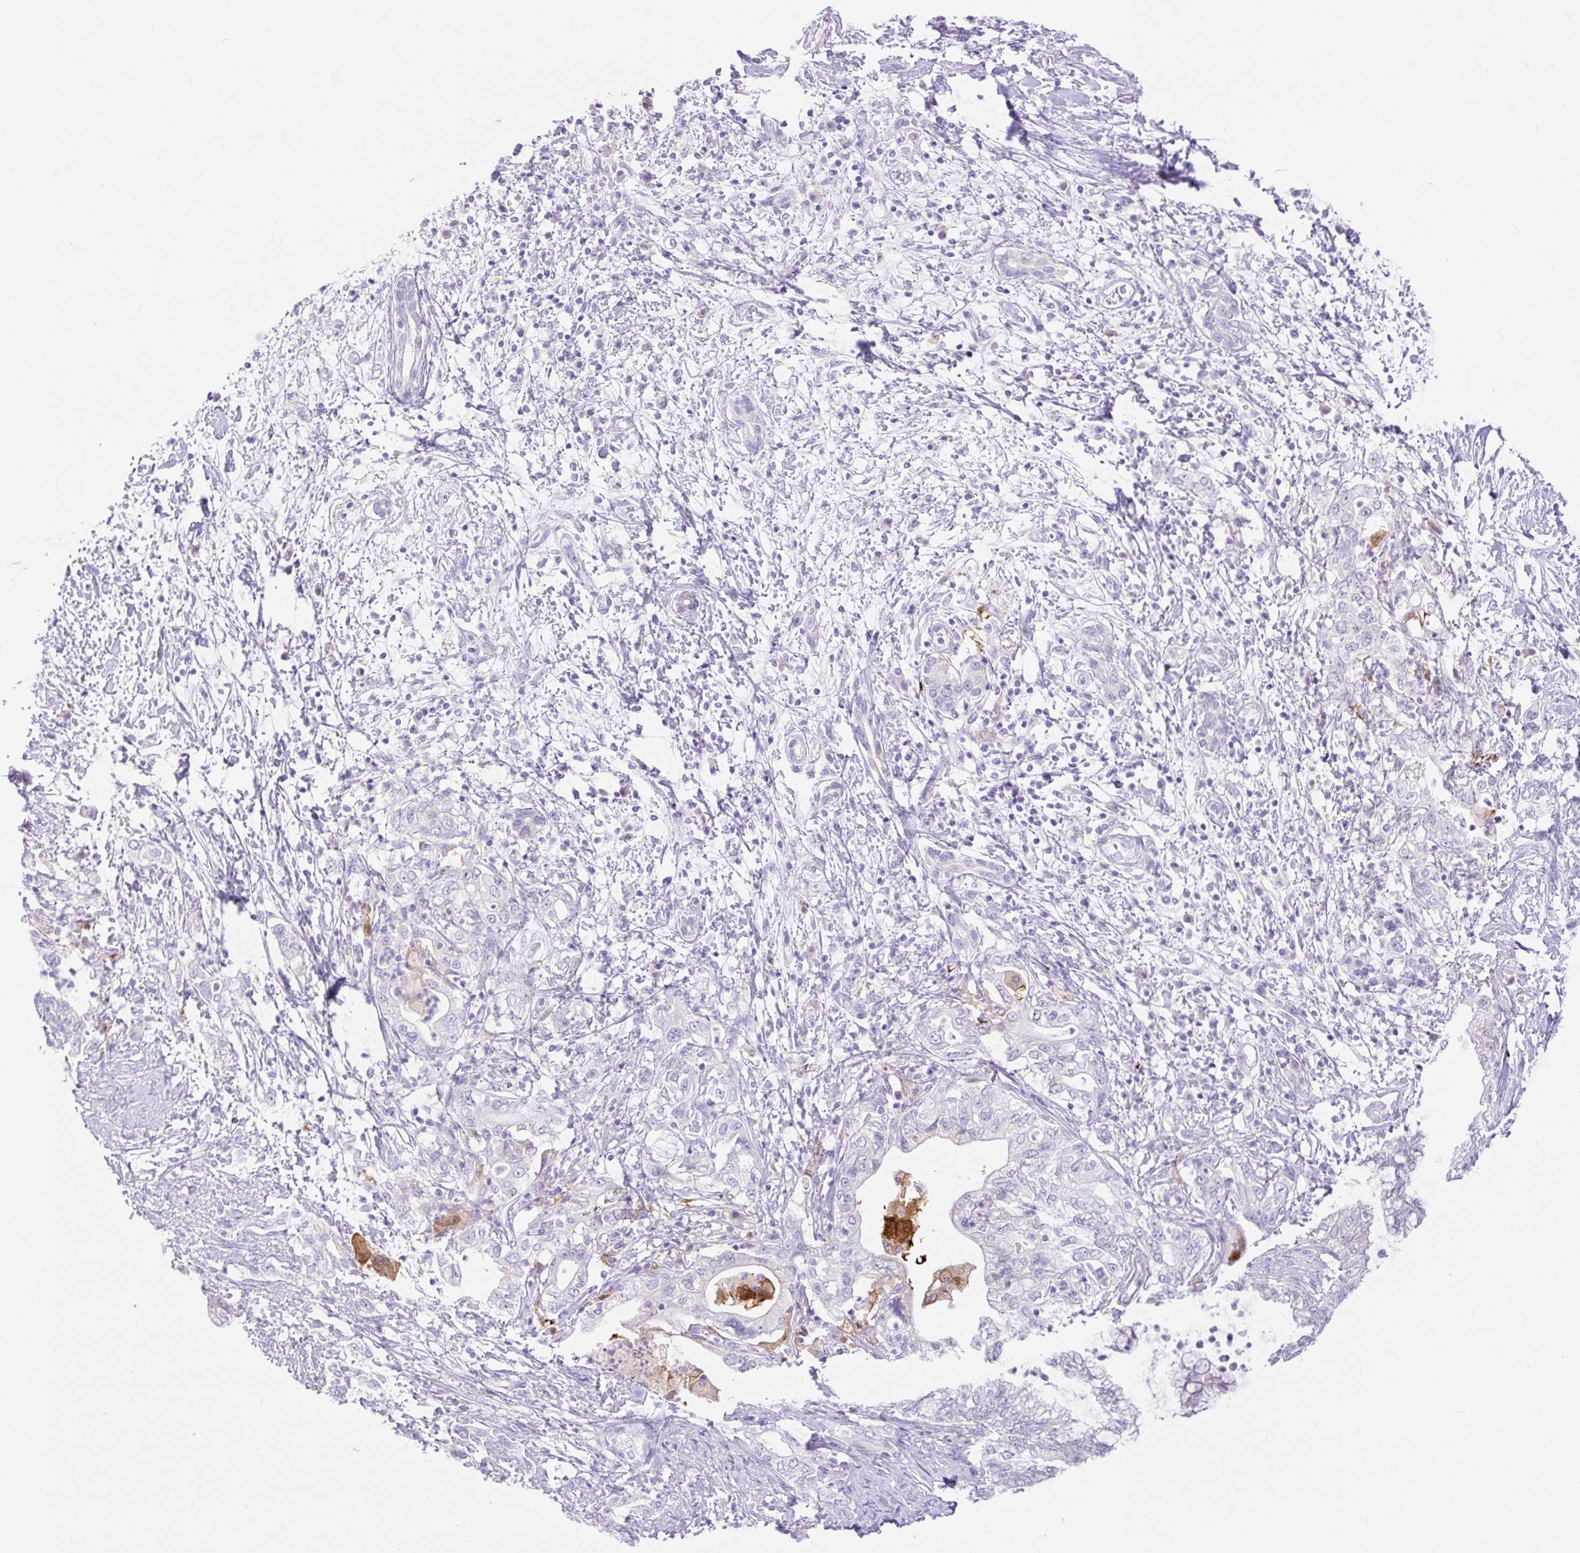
{"staining": {"intensity": "negative", "quantity": "none", "location": "none"}, "tissue": "pancreatic cancer", "cell_type": "Tumor cells", "image_type": "cancer", "snomed": [{"axis": "morphology", "description": "Adenocarcinoma, NOS"}, {"axis": "topography", "description": "Pancreas"}], "caption": "DAB (3,3'-diaminobenzidine) immunohistochemical staining of human adenocarcinoma (pancreatic) displays no significant staining in tumor cells.", "gene": "SLC25A40", "patient": {"sex": "female", "age": 73}}